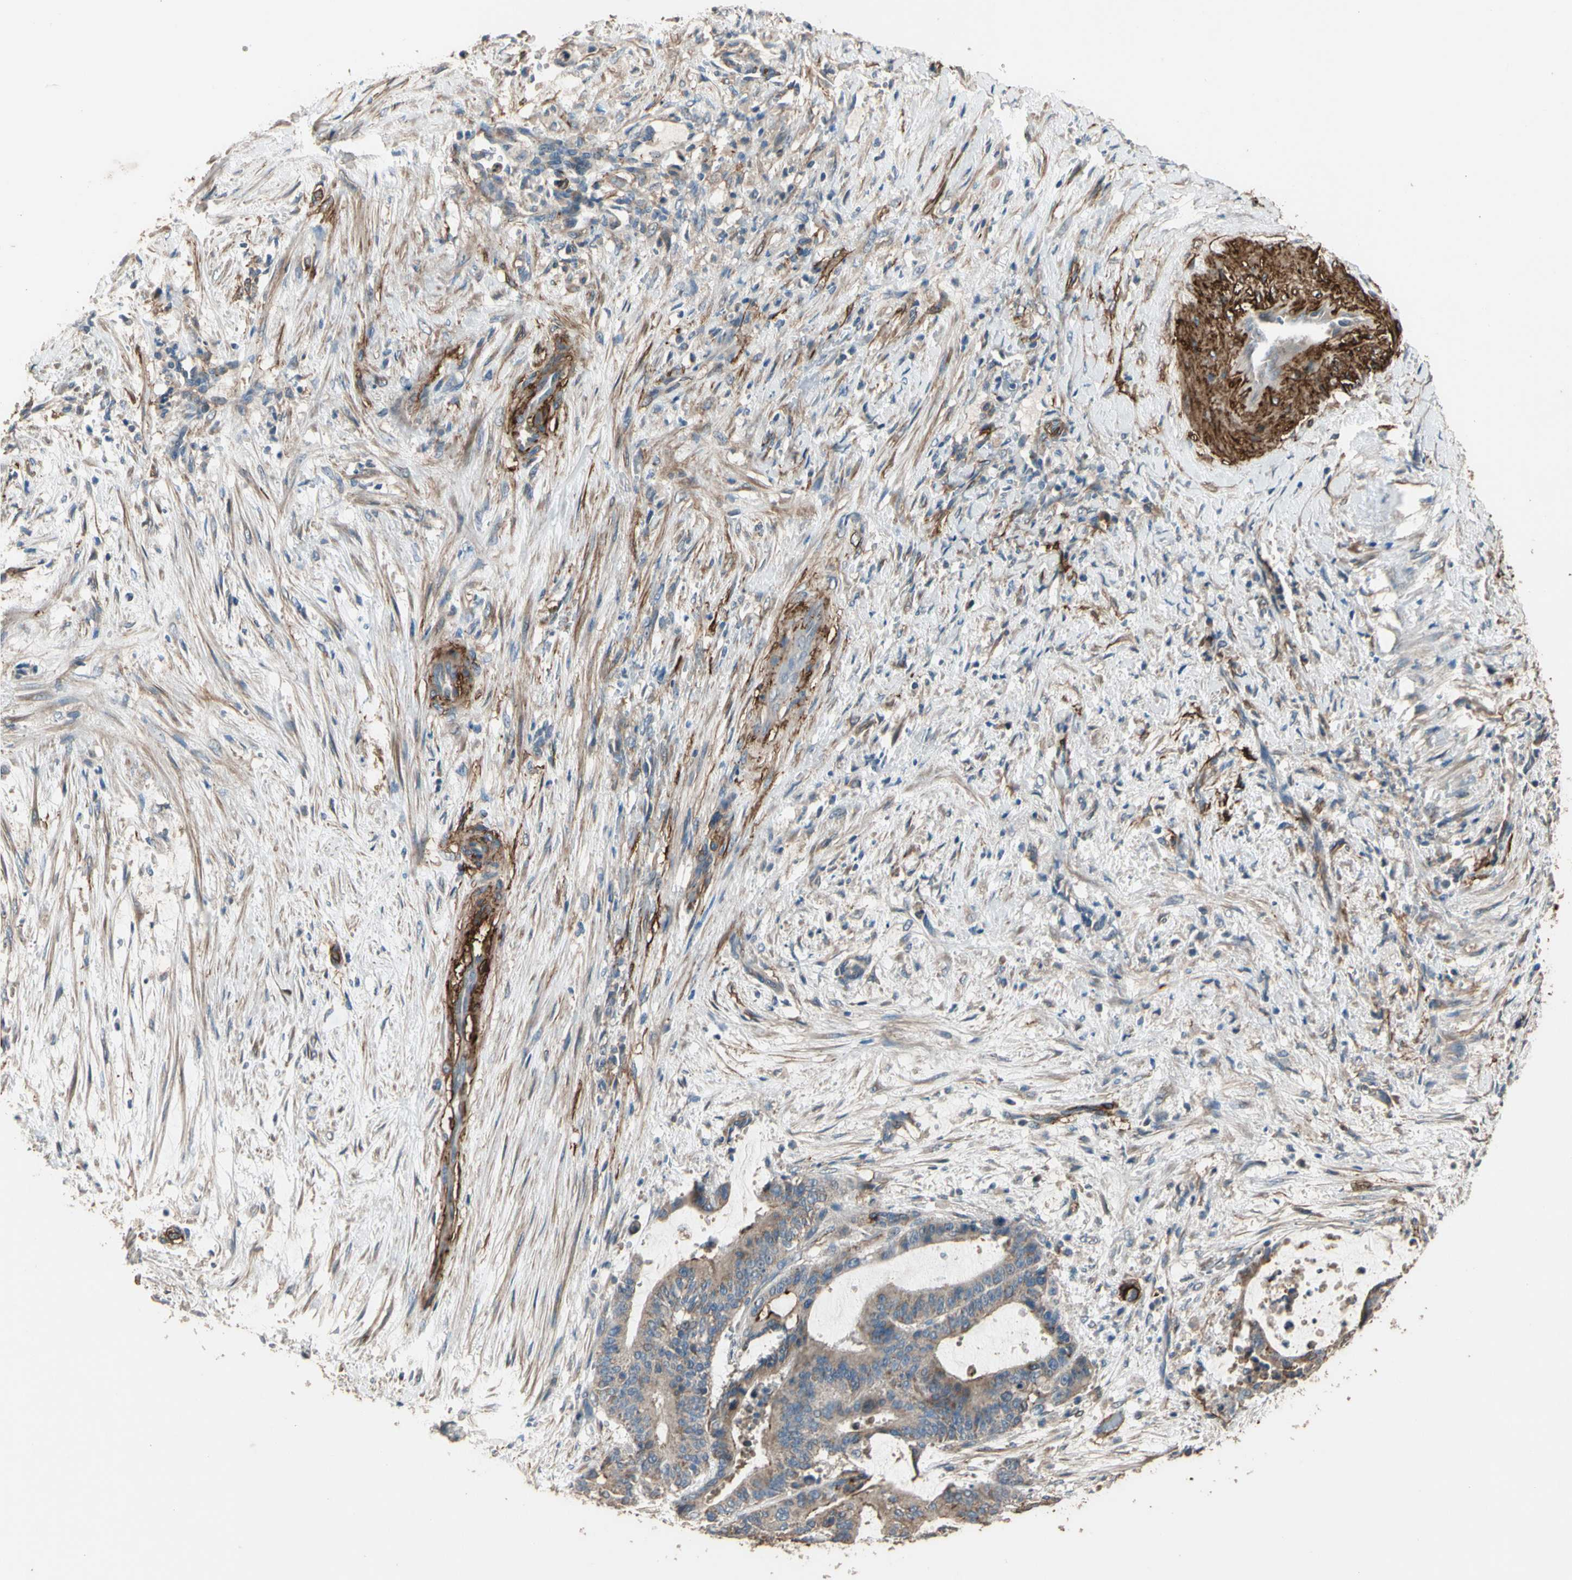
{"staining": {"intensity": "moderate", "quantity": ">75%", "location": "cytoplasmic/membranous"}, "tissue": "liver cancer", "cell_type": "Tumor cells", "image_type": "cancer", "snomed": [{"axis": "morphology", "description": "Cholangiocarcinoma"}, {"axis": "topography", "description": "Liver"}], "caption": "Liver cancer (cholangiocarcinoma) stained with a brown dye displays moderate cytoplasmic/membranous positive staining in approximately >75% of tumor cells.", "gene": "SUSD2", "patient": {"sex": "female", "age": 73}}